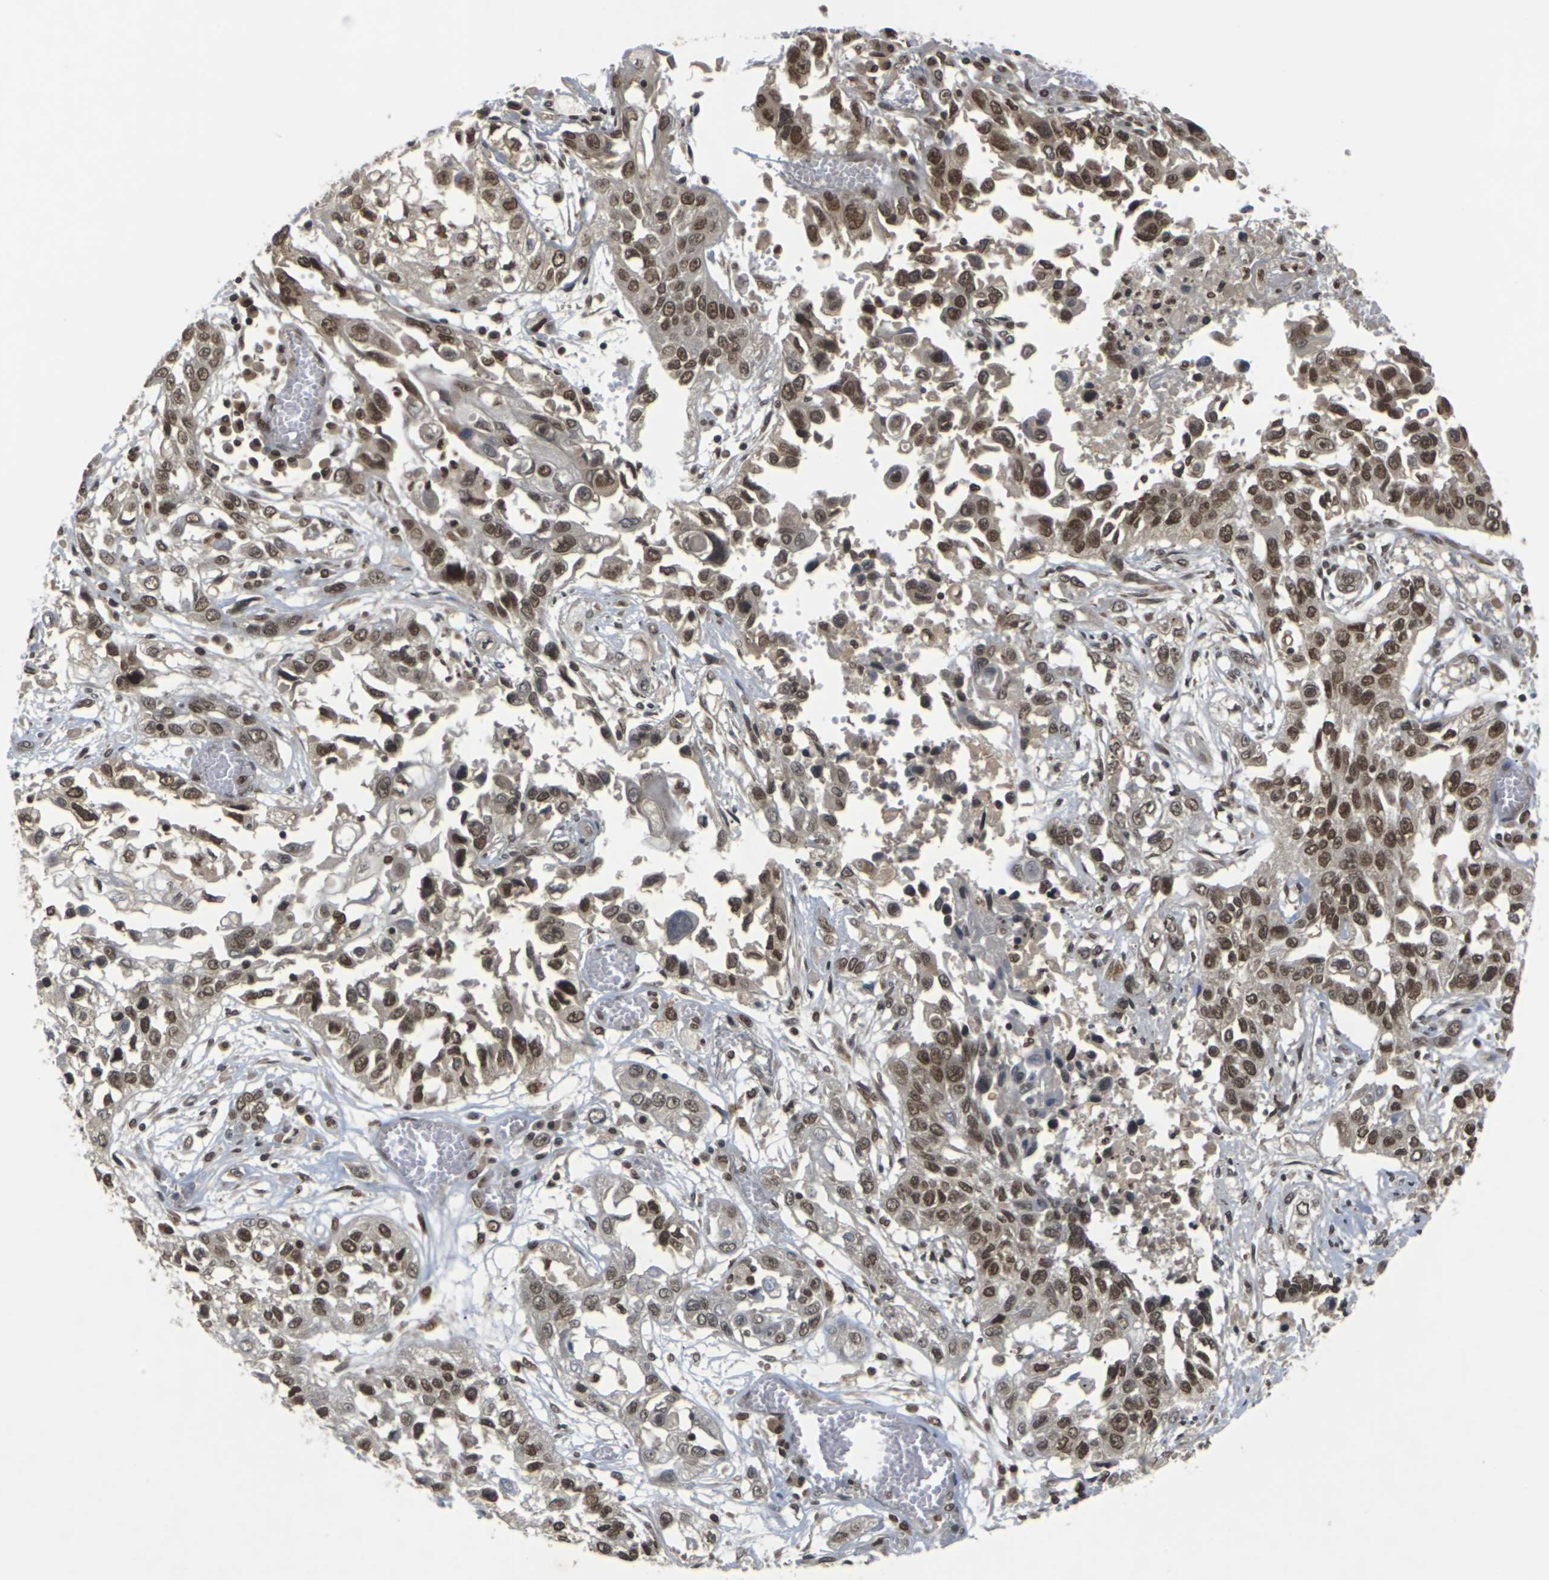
{"staining": {"intensity": "moderate", "quantity": ">75%", "location": "cytoplasmic/membranous,nuclear"}, "tissue": "lung cancer", "cell_type": "Tumor cells", "image_type": "cancer", "snomed": [{"axis": "morphology", "description": "Squamous cell carcinoma, NOS"}, {"axis": "topography", "description": "Lung"}], "caption": "Lung cancer (squamous cell carcinoma) stained for a protein reveals moderate cytoplasmic/membranous and nuclear positivity in tumor cells. (DAB IHC, brown staining for protein, blue staining for nuclei).", "gene": "NELFA", "patient": {"sex": "male", "age": 71}}